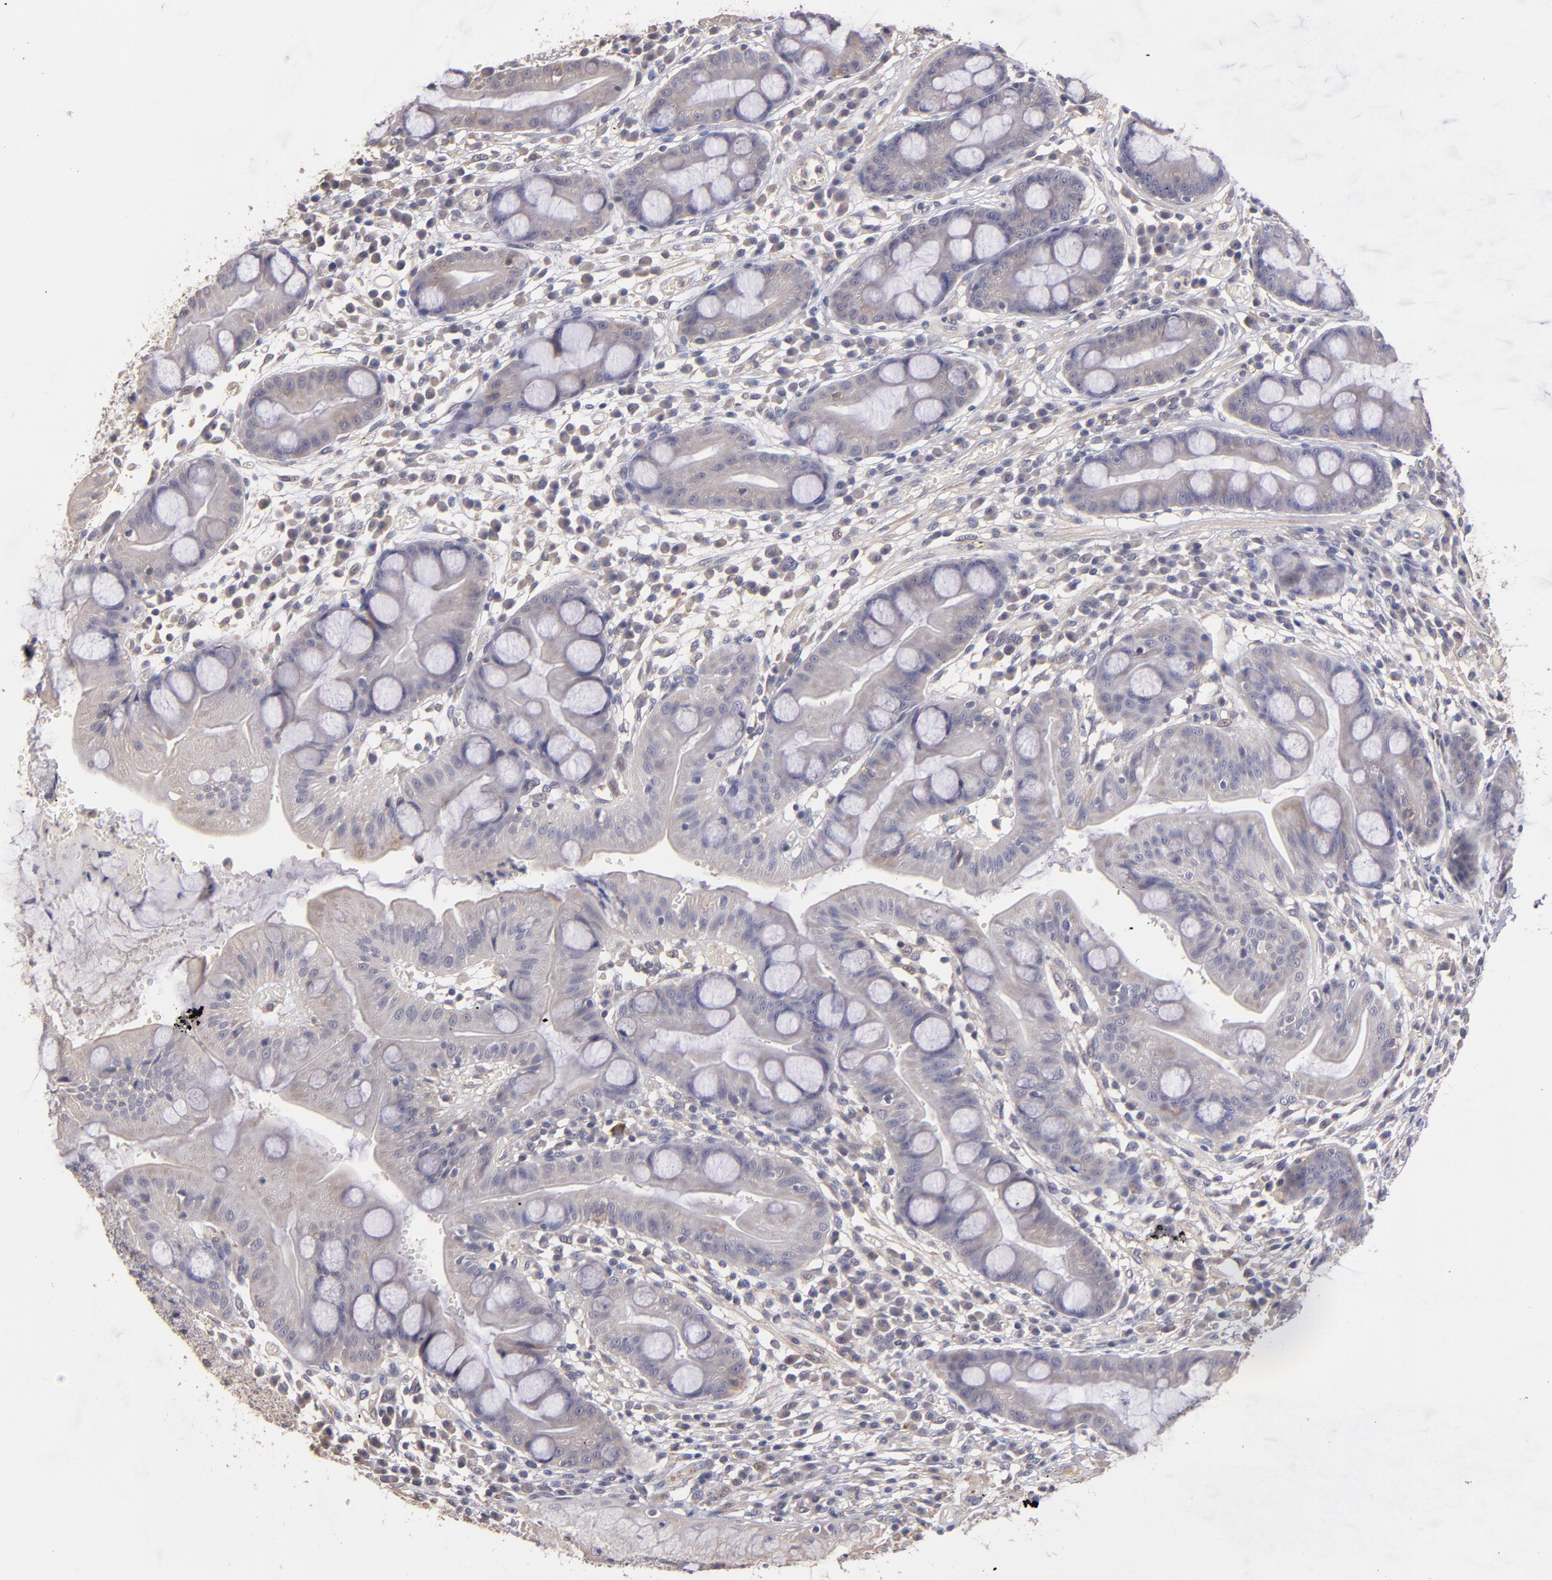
{"staining": {"intensity": "moderate", "quantity": "25%-75%", "location": "cytoplasmic/membranous"}, "tissue": "stomach", "cell_type": "Glandular cells", "image_type": "normal", "snomed": [{"axis": "morphology", "description": "Normal tissue, NOS"}, {"axis": "morphology", "description": "Inflammation, NOS"}, {"axis": "topography", "description": "Stomach, lower"}], "caption": "Immunohistochemistry (IHC) micrograph of unremarkable human stomach stained for a protein (brown), which shows medium levels of moderate cytoplasmic/membranous positivity in approximately 25%-75% of glandular cells.", "gene": "GNAZ", "patient": {"sex": "male", "age": 59}}